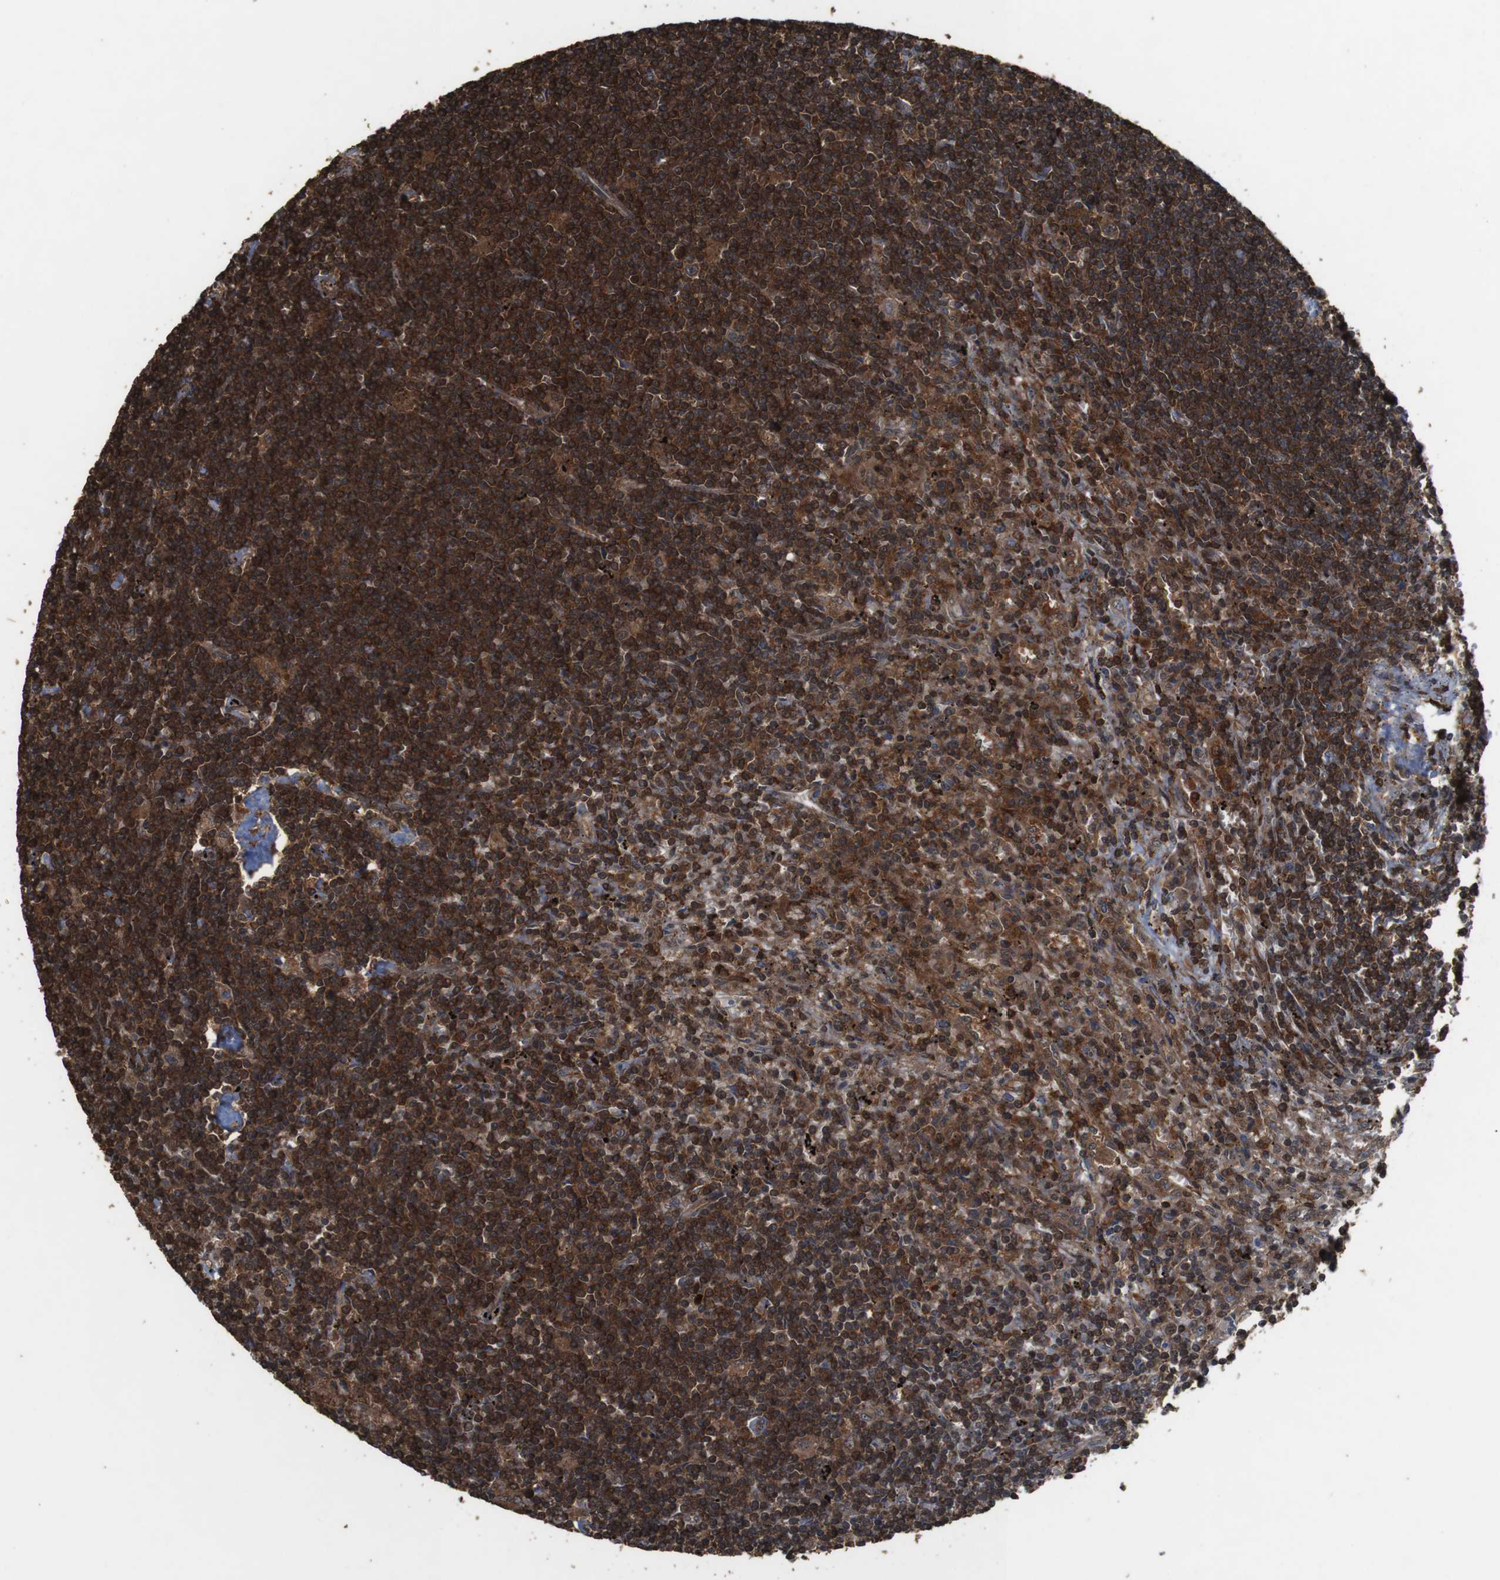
{"staining": {"intensity": "strong", "quantity": ">75%", "location": "cytoplasmic/membranous"}, "tissue": "lymphoma", "cell_type": "Tumor cells", "image_type": "cancer", "snomed": [{"axis": "morphology", "description": "Malignant lymphoma, non-Hodgkin's type, Low grade"}, {"axis": "topography", "description": "Spleen"}], "caption": "This micrograph shows immunohistochemistry (IHC) staining of human lymphoma, with high strong cytoplasmic/membranous positivity in approximately >75% of tumor cells.", "gene": "BAG4", "patient": {"sex": "male", "age": 76}}